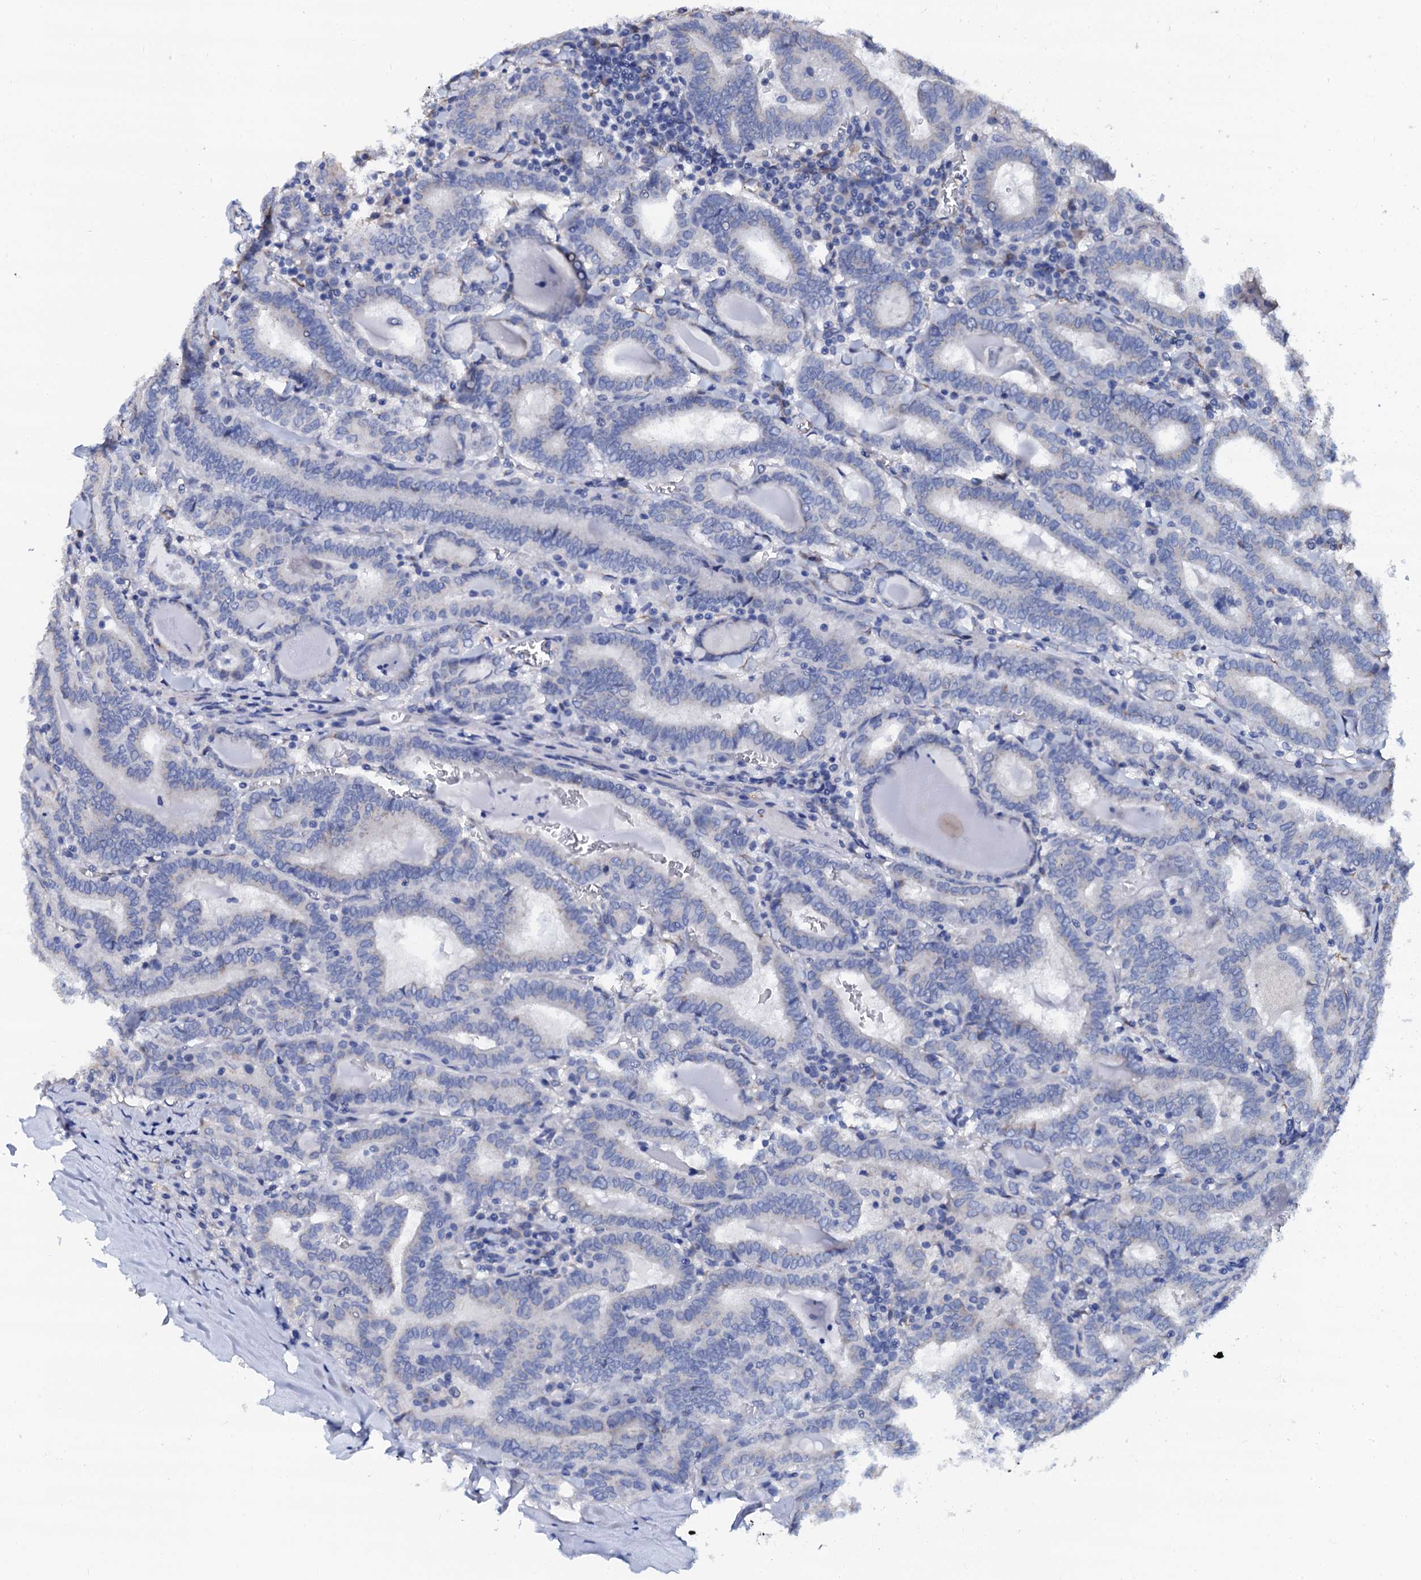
{"staining": {"intensity": "negative", "quantity": "none", "location": "none"}, "tissue": "thyroid cancer", "cell_type": "Tumor cells", "image_type": "cancer", "snomed": [{"axis": "morphology", "description": "Papillary adenocarcinoma, NOS"}, {"axis": "topography", "description": "Thyroid gland"}], "caption": "Immunohistochemistry photomicrograph of neoplastic tissue: thyroid cancer stained with DAB (3,3'-diaminobenzidine) shows no significant protein positivity in tumor cells. Nuclei are stained in blue.", "gene": "AKAP3", "patient": {"sex": "female", "age": 72}}